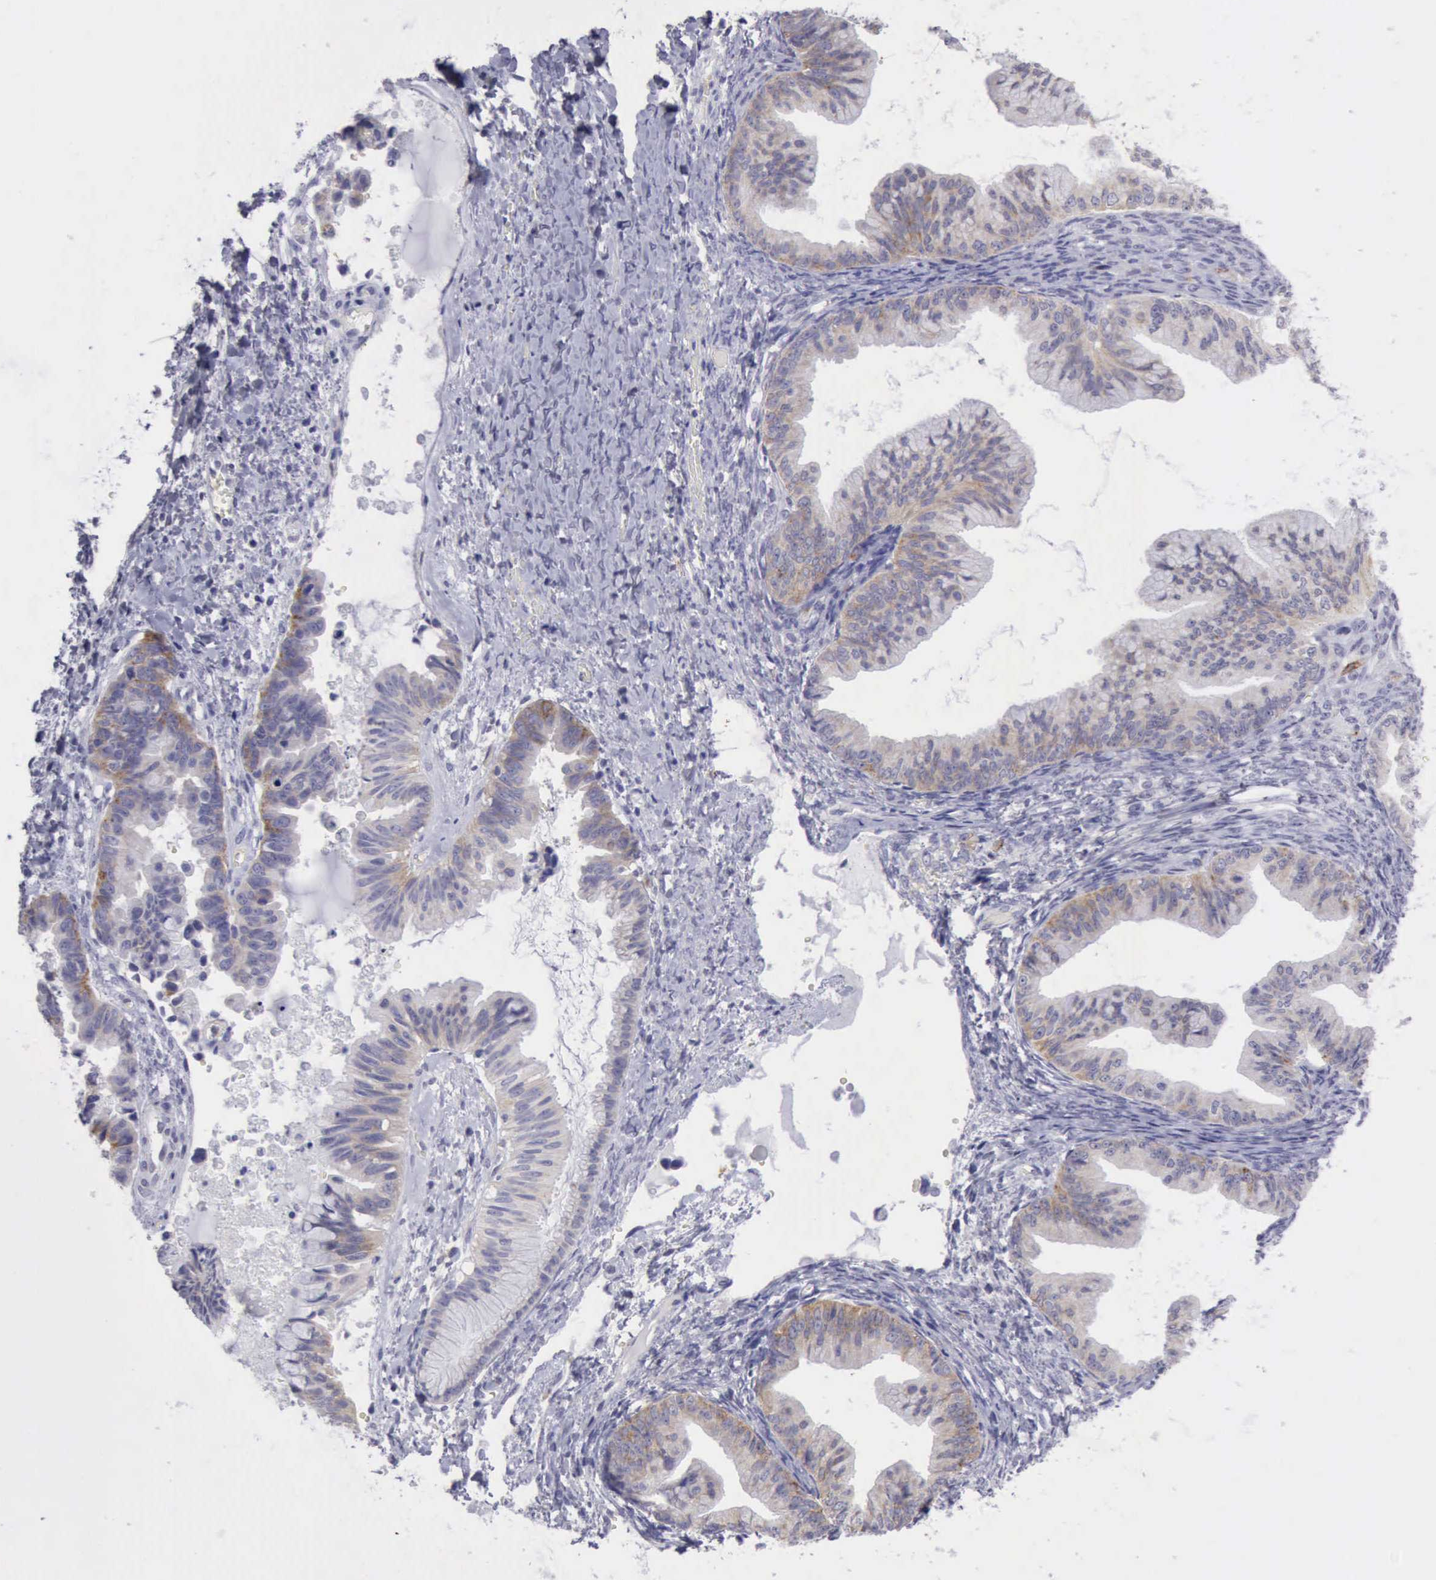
{"staining": {"intensity": "negative", "quantity": "none", "location": "none"}, "tissue": "ovarian cancer", "cell_type": "Tumor cells", "image_type": "cancer", "snomed": [{"axis": "morphology", "description": "Cystadenocarcinoma, mucinous, NOS"}, {"axis": "topography", "description": "Ovary"}], "caption": "Immunohistochemistry (IHC) photomicrograph of human ovarian cancer stained for a protein (brown), which shows no expression in tumor cells. The staining was performed using DAB to visualize the protein expression in brown, while the nuclei were stained in blue with hematoxylin (Magnification: 20x).", "gene": "TFRC", "patient": {"sex": "female", "age": 36}}